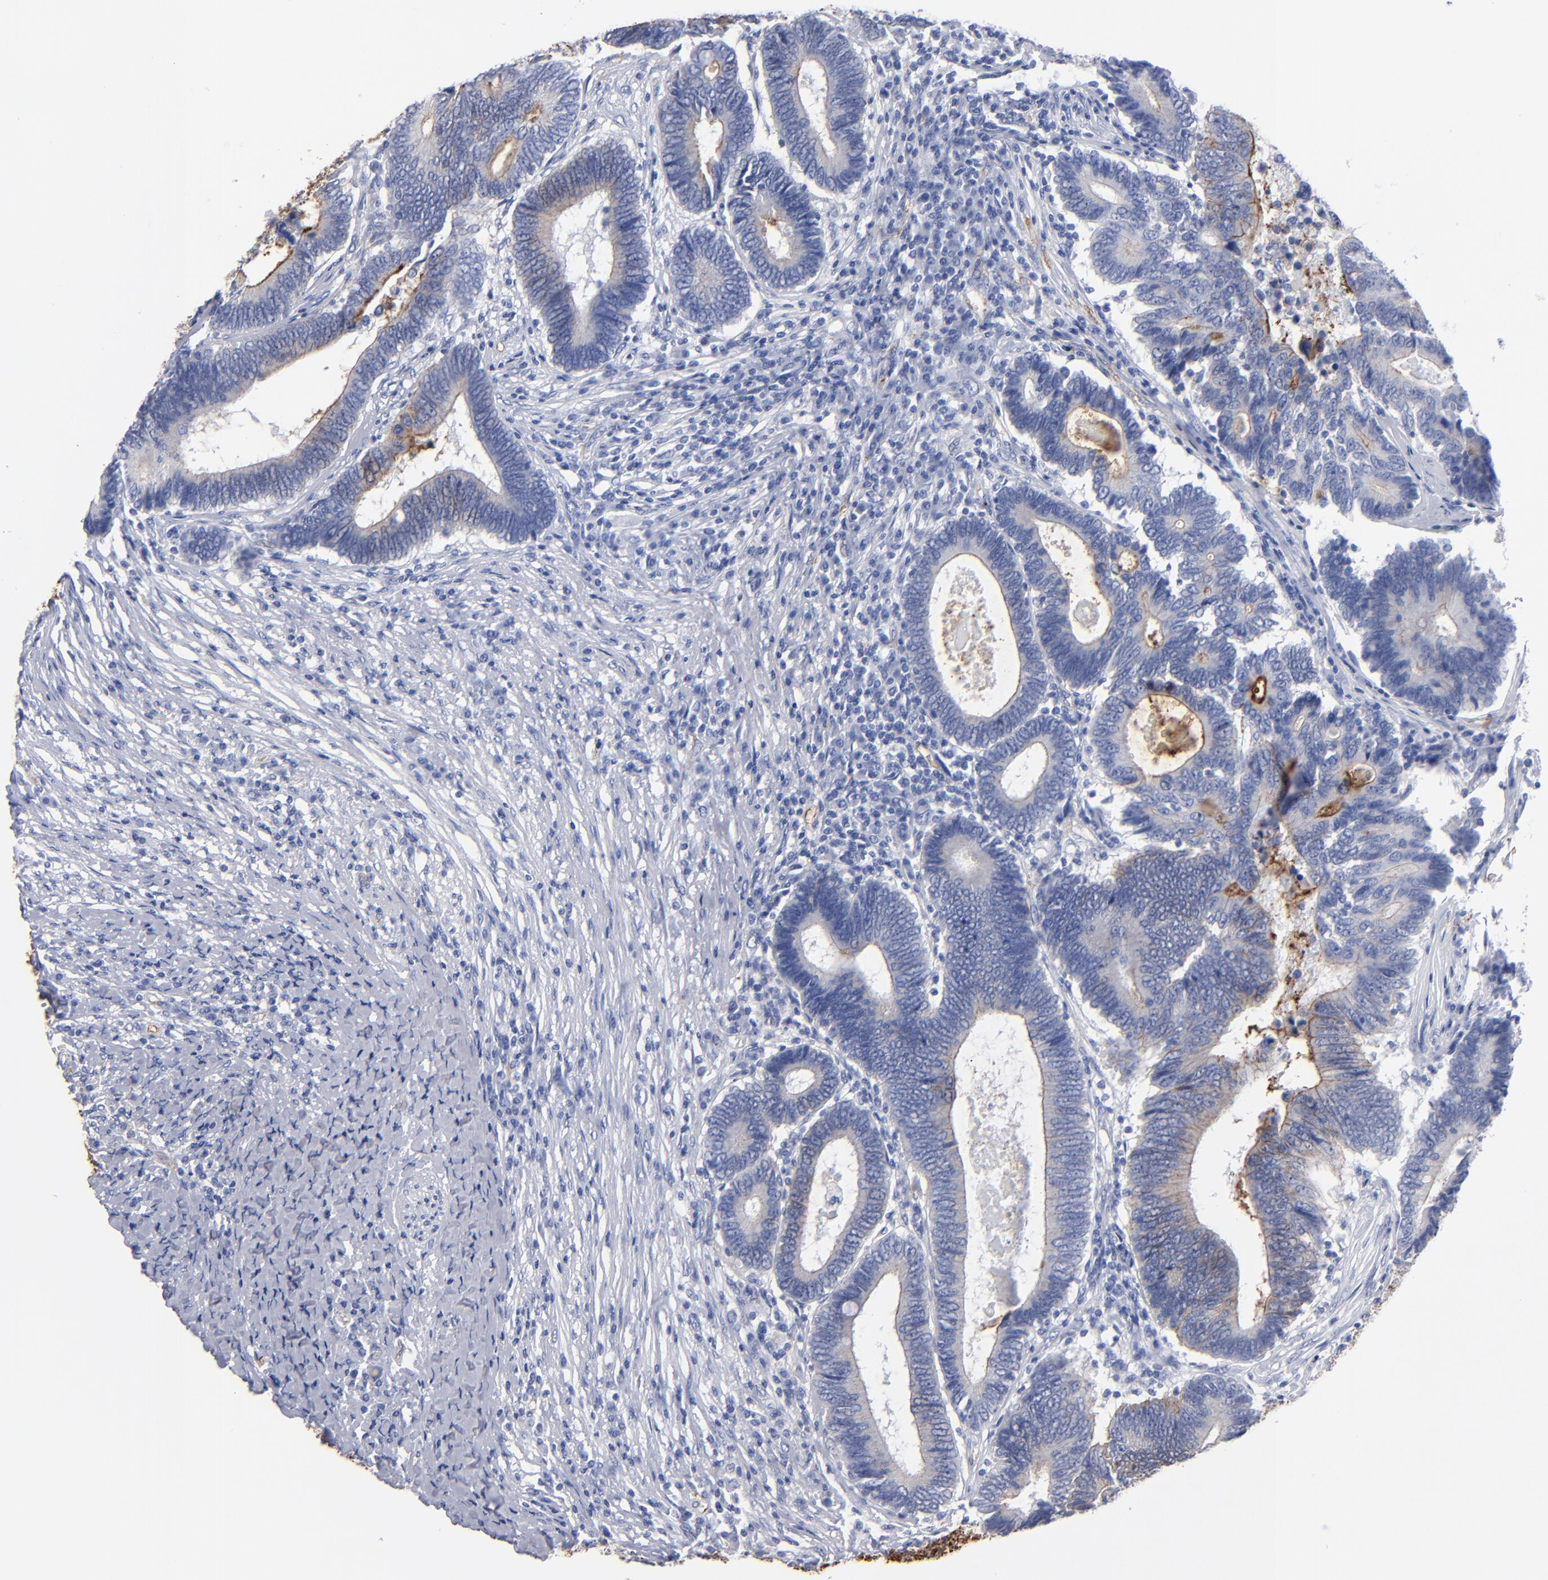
{"staining": {"intensity": "moderate", "quantity": "<25%", "location": "cytoplasmic/membranous"}, "tissue": "colorectal cancer", "cell_type": "Tumor cells", "image_type": "cancer", "snomed": [{"axis": "morphology", "description": "Adenocarcinoma, NOS"}, {"axis": "topography", "description": "Colon"}], "caption": "Protein analysis of colorectal adenocarcinoma tissue shows moderate cytoplasmic/membranous staining in about <25% of tumor cells.", "gene": "TM4SF1", "patient": {"sex": "female", "age": 78}}